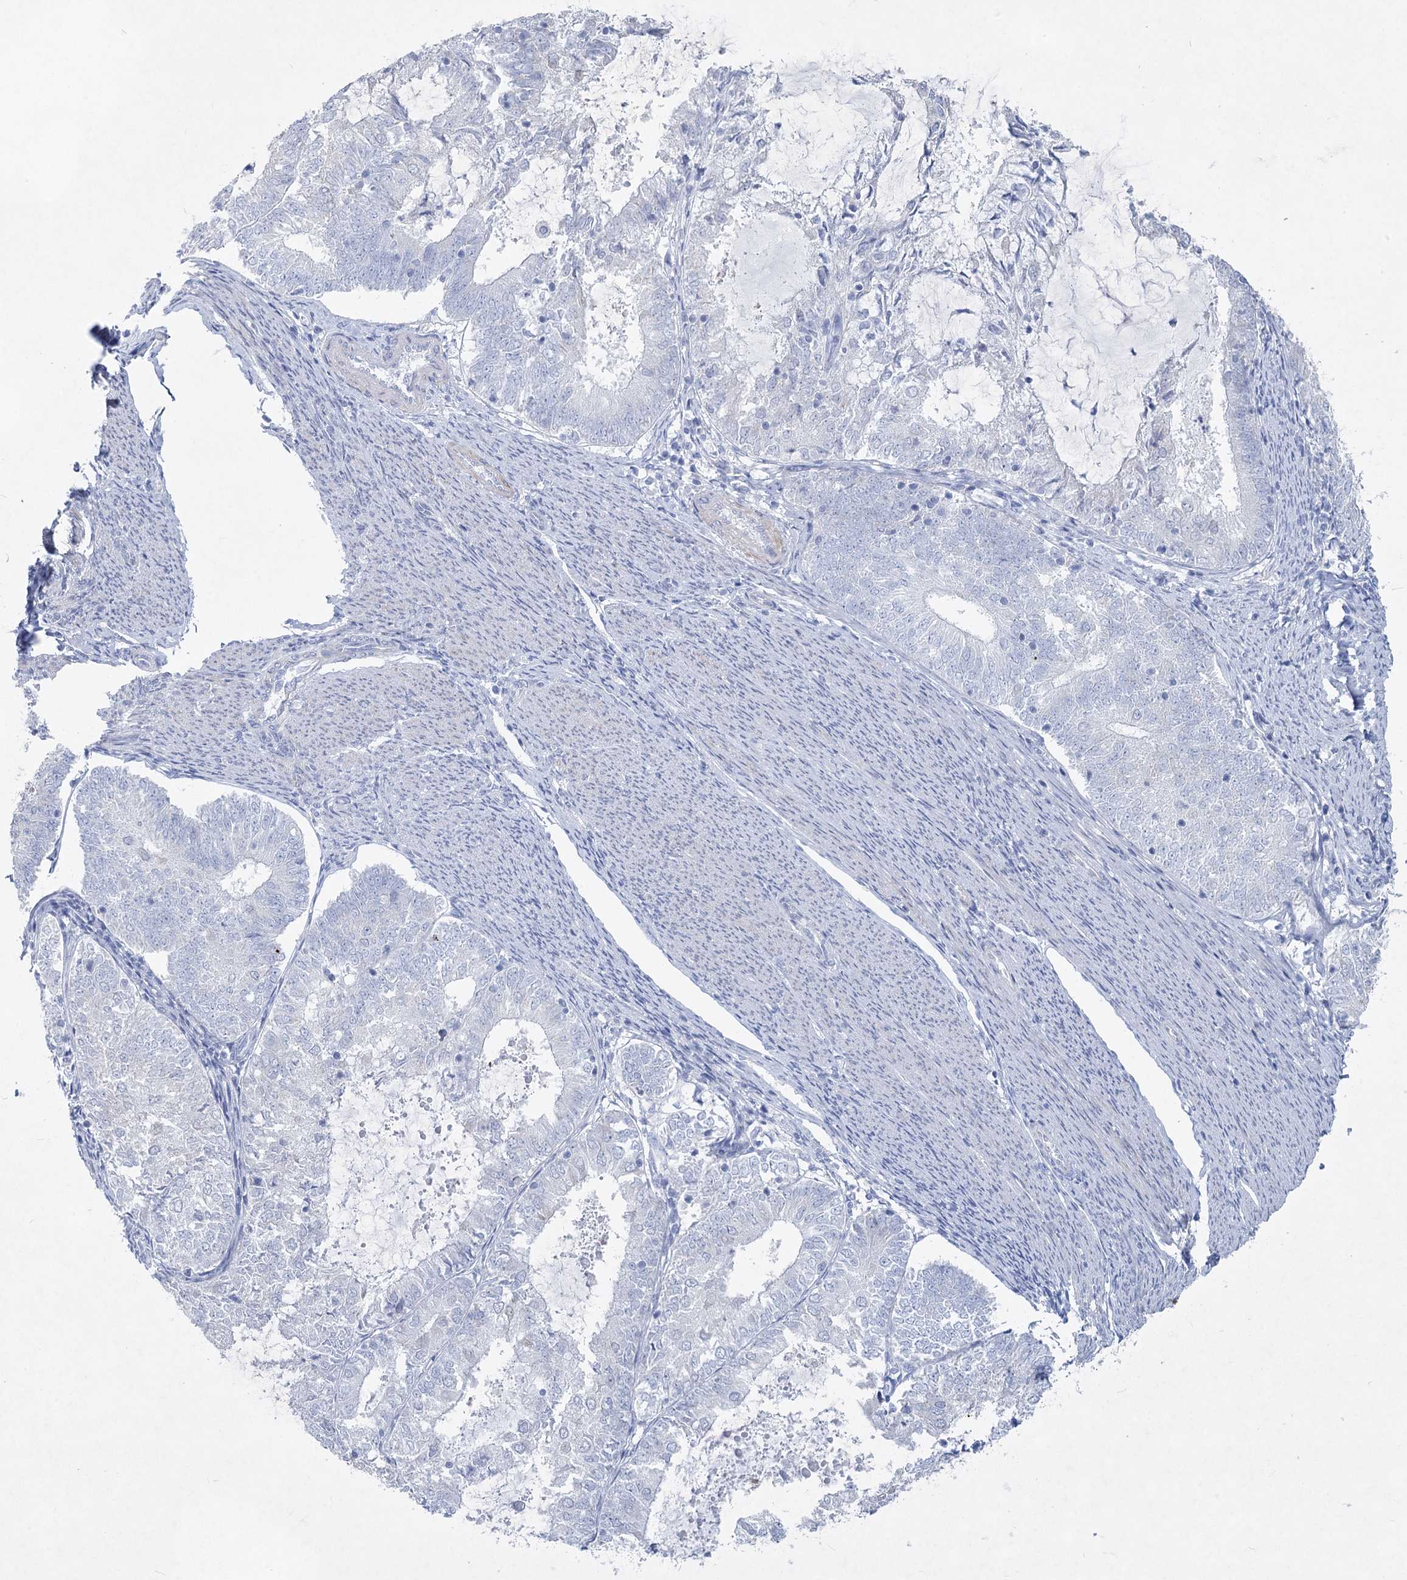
{"staining": {"intensity": "negative", "quantity": "none", "location": "none"}, "tissue": "endometrial cancer", "cell_type": "Tumor cells", "image_type": "cancer", "snomed": [{"axis": "morphology", "description": "Adenocarcinoma, NOS"}, {"axis": "topography", "description": "Endometrium"}], "caption": "Endometrial cancer stained for a protein using immunohistochemistry exhibits no expression tumor cells.", "gene": "WDR74", "patient": {"sex": "female", "age": 57}}